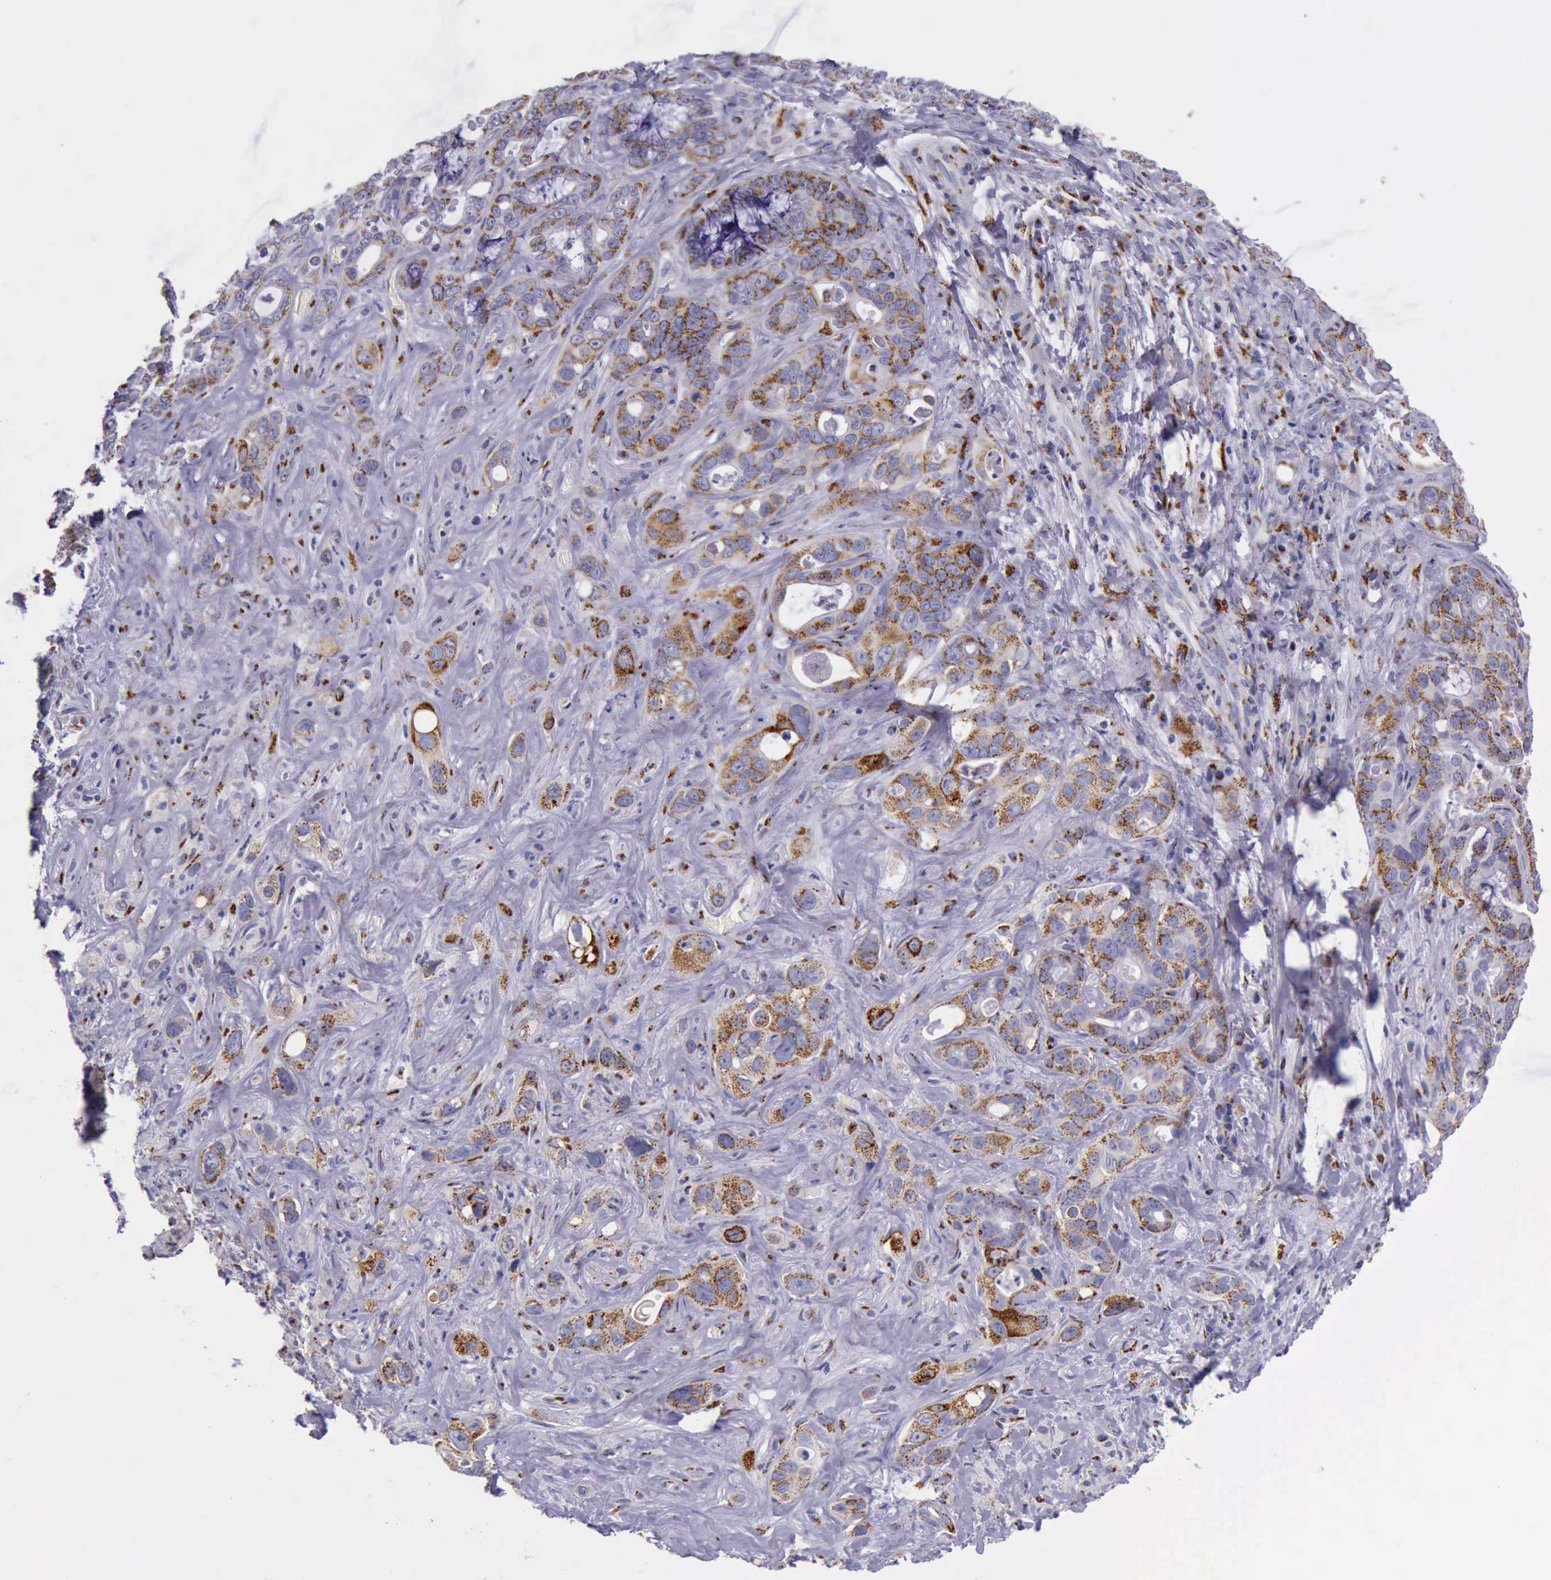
{"staining": {"intensity": "strong", "quantity": ">75%", "location": "cytoplasmic/membranous"}, "tissue": "liver cancer", "cell_type": "Tumor cells", "image_type": "cancer", "snomed": [{"axis": "morphology", "description": "Cholangiocarcinoma"}, {"axis": "topography", "description": "Liver"}], "caption": "Immunohistochemical staining of human liver cancer exhibits strong cytoplasmic/membranous protein expression in about >75% of tumor cells.", "gene": "GOLGA5", "patient": {"sex": "female", "age": 79}}